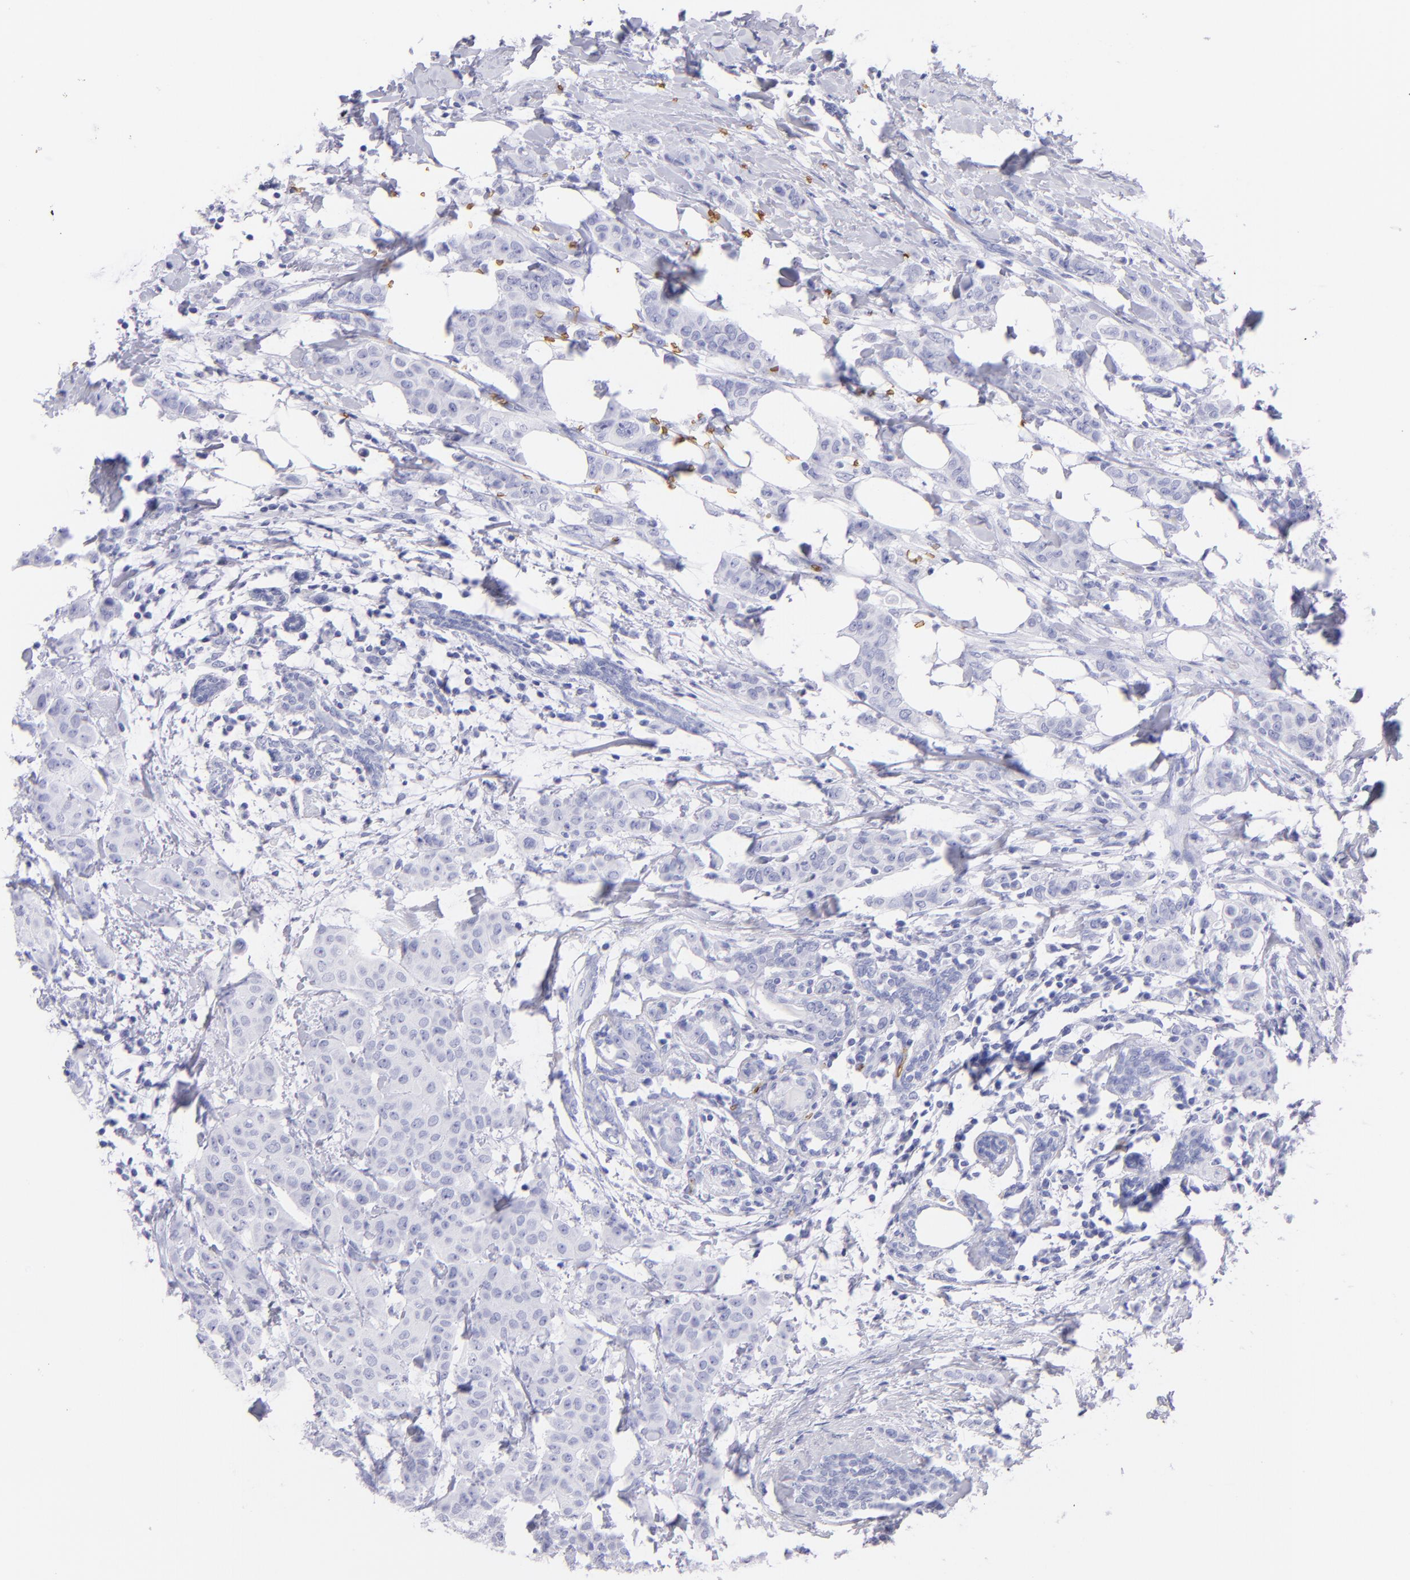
{"staining": {"intensity": "negative", "quantity": "none", "location": "none"}, "tissue": "breast cancer", "cell_type": "Tumor cells", "image_type": "cancer", "snomed": [{"axis": "morphology", "description": "Duct carcinoma"}, {"axis": "topography", "description": "Breast"}], "caption": "There is no significant expression in tumor cells of breast invasive ductal carcinoma. Brightfield microscopy of IHC stained with DAB (brown) and hematoxylin (blue), captured at high magnification.", "gene": "GYPA", "patient": {"sex": "female", "age": 40}}